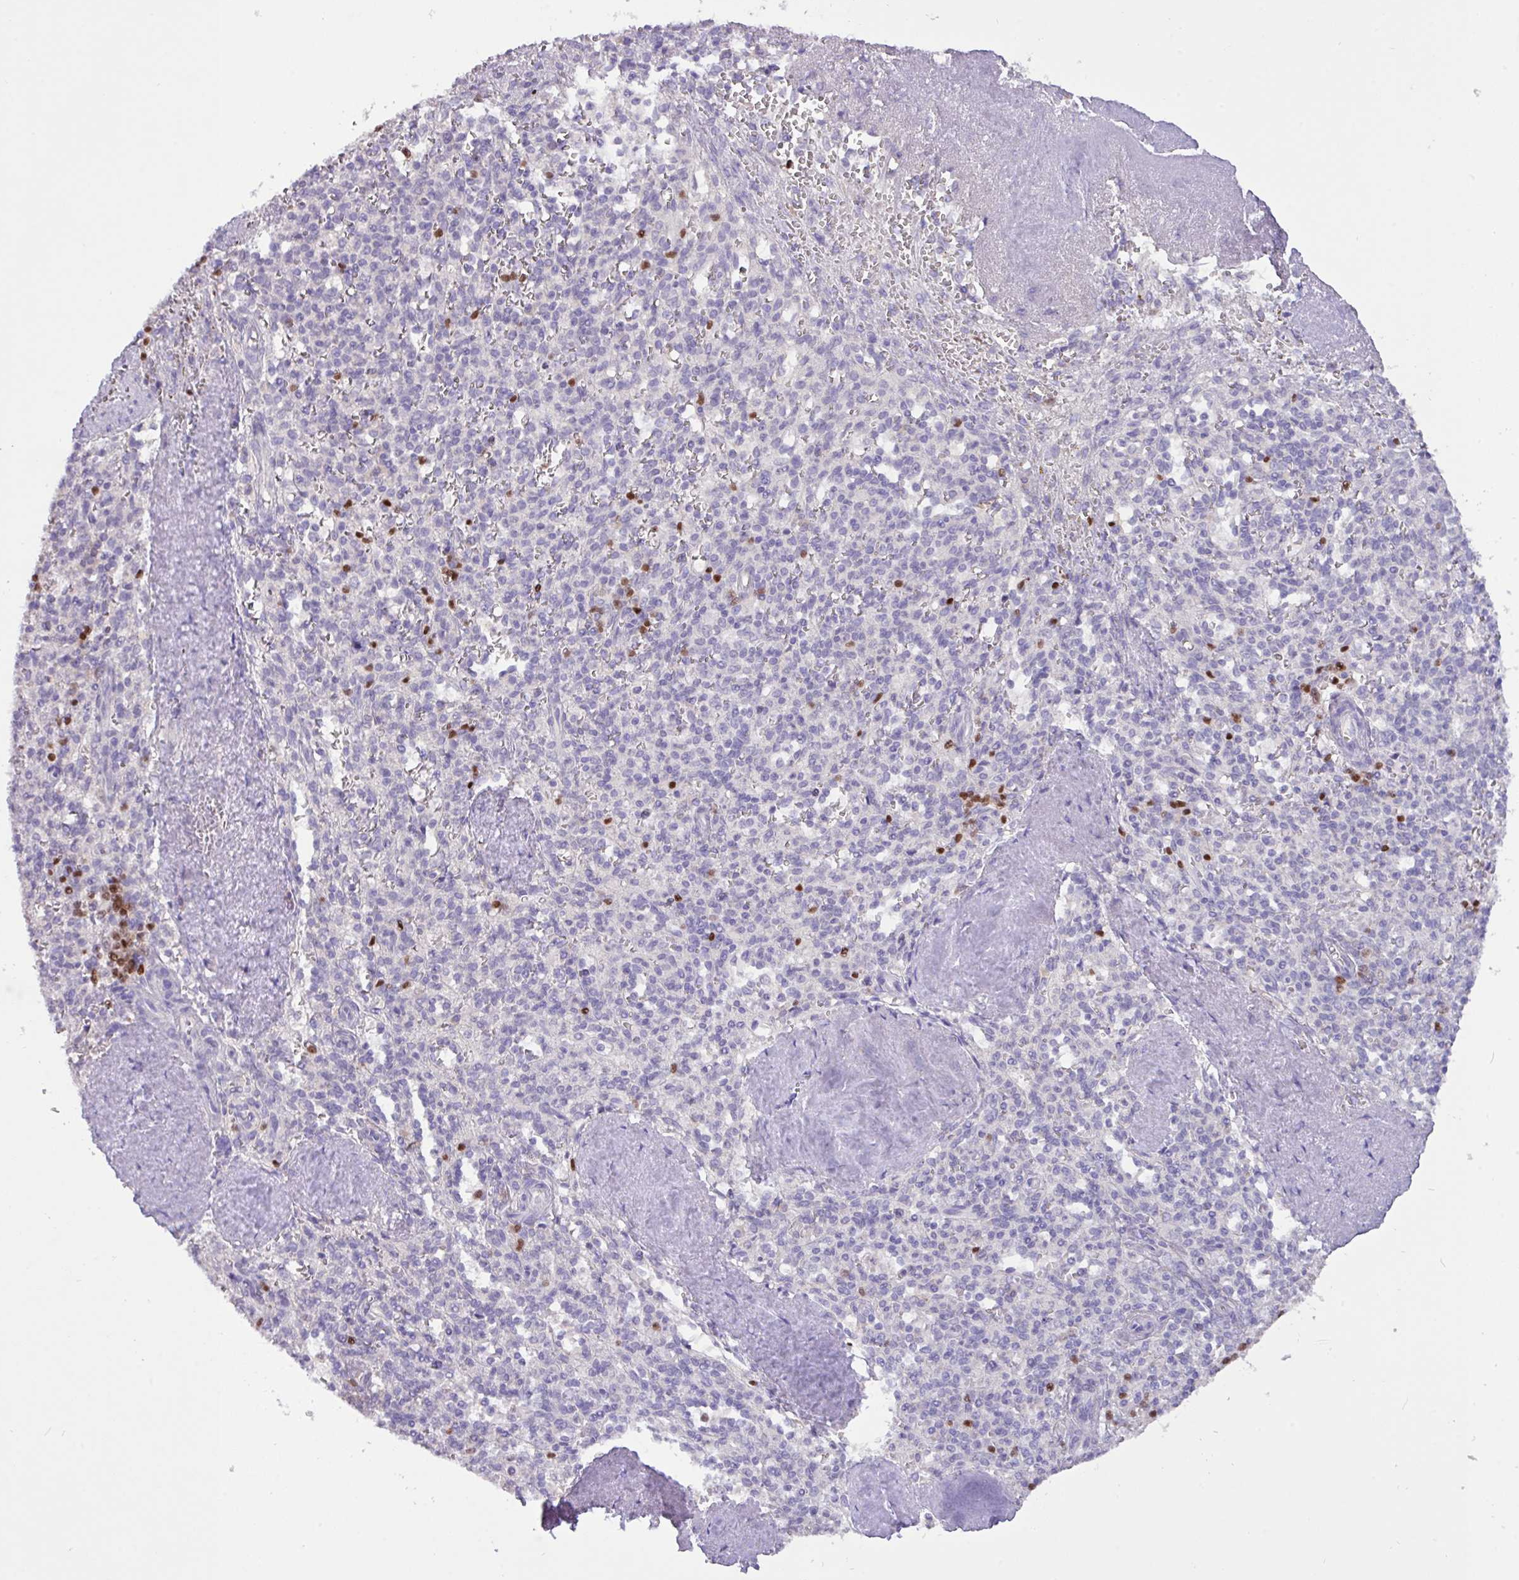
{"staining": {"intensity": "negative", "quantity": "none", "location": "none"}, "tissue": "spleen", "cell_type": "Cells in red pulp", "image_type": "normal", "snomed": [{"axis": "morphology", "description": "Normal tissue, NOS"}, {"axis": "topography", "description": "Spleen"}], "caption": "There is no significant expression in cells in red pulp of spleen. The staining is performed using DAB brown chromogen with nuclei counter-stained in using hematoxylin.", "gene": "PAX8", "patient": {"sex": "female", "age": 70}}